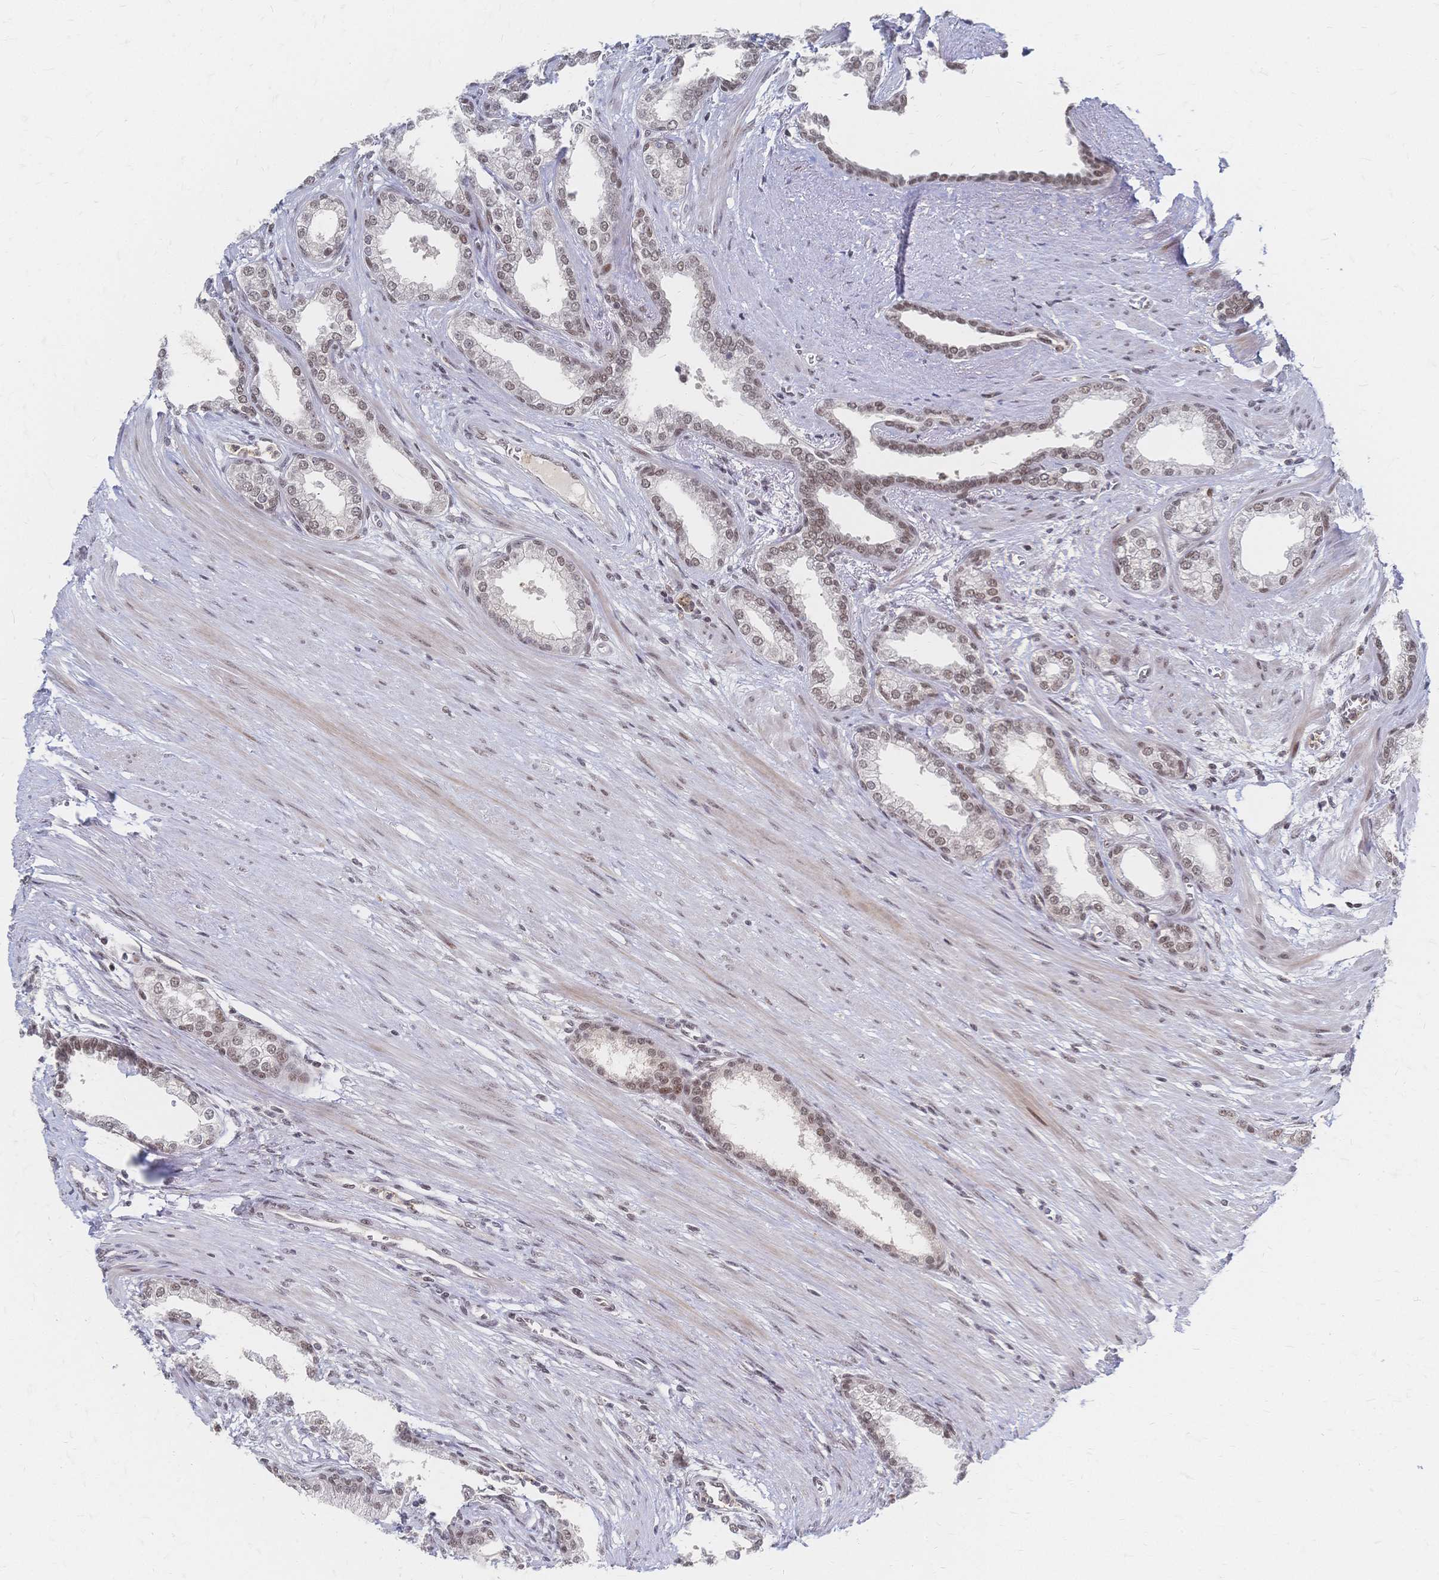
{"staining": {"intensity": "weak", "quantity": ">75%", "location": "nuclear"}, "tissue": "prostate cancer", "cell_type": "Tumor cells", "image_type": "cancer", "snomed": [{"axis": "morphology", "description": "Adenocarcinoma, High grade"}, {"axis": "topography", "description": "Prostate"}], "caption": "Immunohistochemistry micrograph of neoplastic tissue: prostate cancer (high-grade adenocarcinoma) stained using immunohistochemistry demonstrates low levels of weak protein expression localized specifically in the nuclear of tumor cells, appearing as a nuclear brown color.", "gene": "NELFA", "patient": {"sex": "male", "age": 60}}